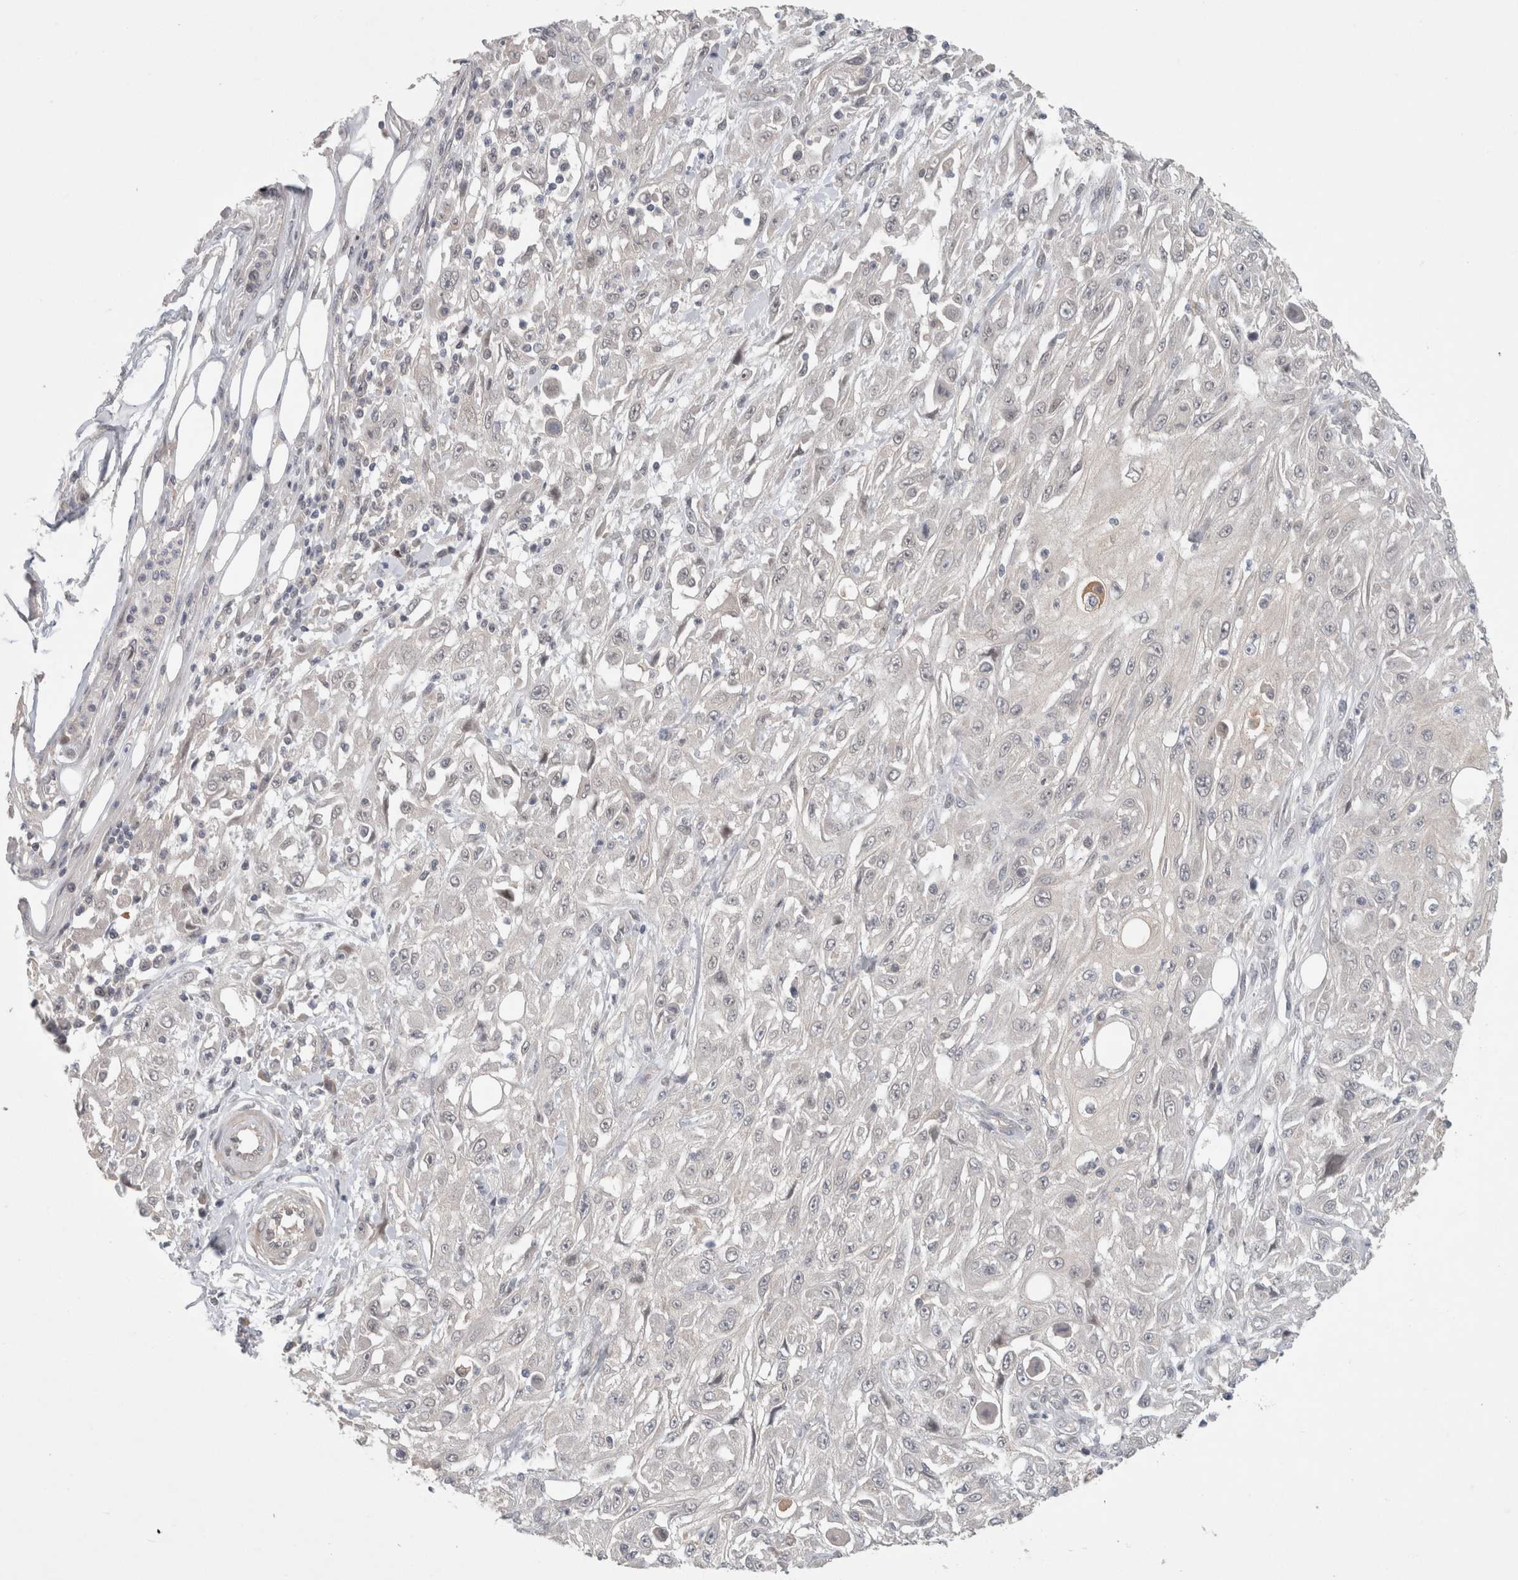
{"staining": {"intensity": "negative", "quantity": "none", "location": "none"}, "tissue": "skin cancer", "cell_type": "Tumor cells", "image_type": "cancer", "snomed": [{"axis": "morphology", "description": "Squamous cell carcinoma, NOS"}, {"axis": "morphology", "description": "Squamous cell carcinoma, metastatic, NOS"}, {"axis": "topography", "description": "Skin"}, {"axis": "topography", "description": "Lymph node"}], "caption": "This is a micrograph of immunohistochemistry (IHC) staining of squamous cell carcinoma (skin), which shows no positivity in tumor cells.", "gene": "RASAL2", "patient": {"sex": "male", "age": 75}}